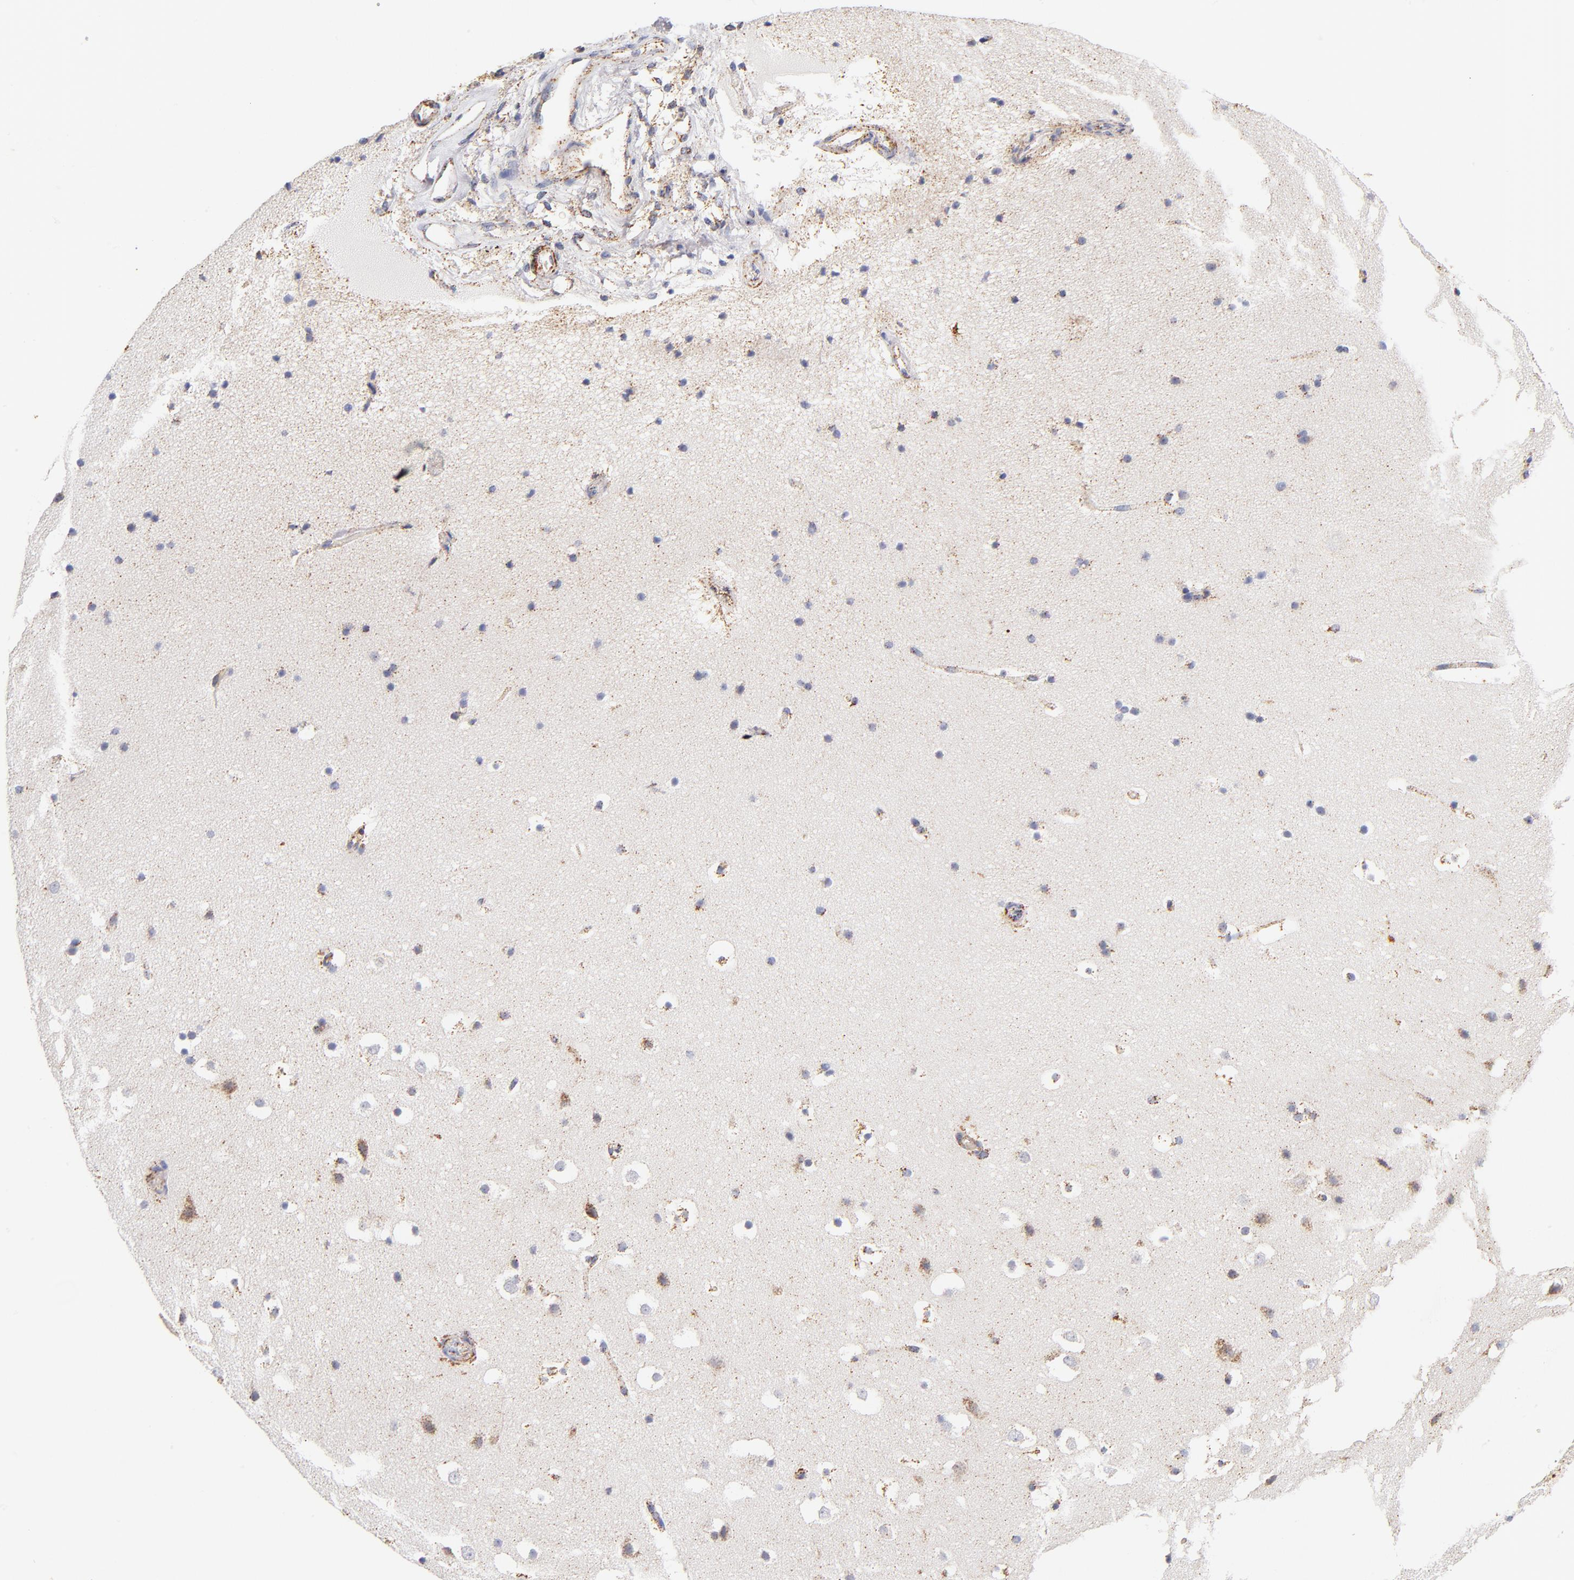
{"staining": {"intensity": "moderate", "quantity": "25%-75%", "location": "cytoplasmic/membranous"}, "tissue": "hippocampus", "cell_type": "Glial cells", "image_type": "normal", "snomed": [{"axis": "morphology", "description": "Normal tissue, NOS"}, {"axis": "topography", "description": "Hippocampus"}], "caption": "This histopathology image reveals benign hippocampus stained with immunohistochemistry (IHC) to label a protein in brown. The cytoplasmic/membranous of glial cells show moderate positivity for the protein. Nuclei are counter-stained blue.", "gene": "ECHS1", "patient": {"sex": "male", "age": 45}}